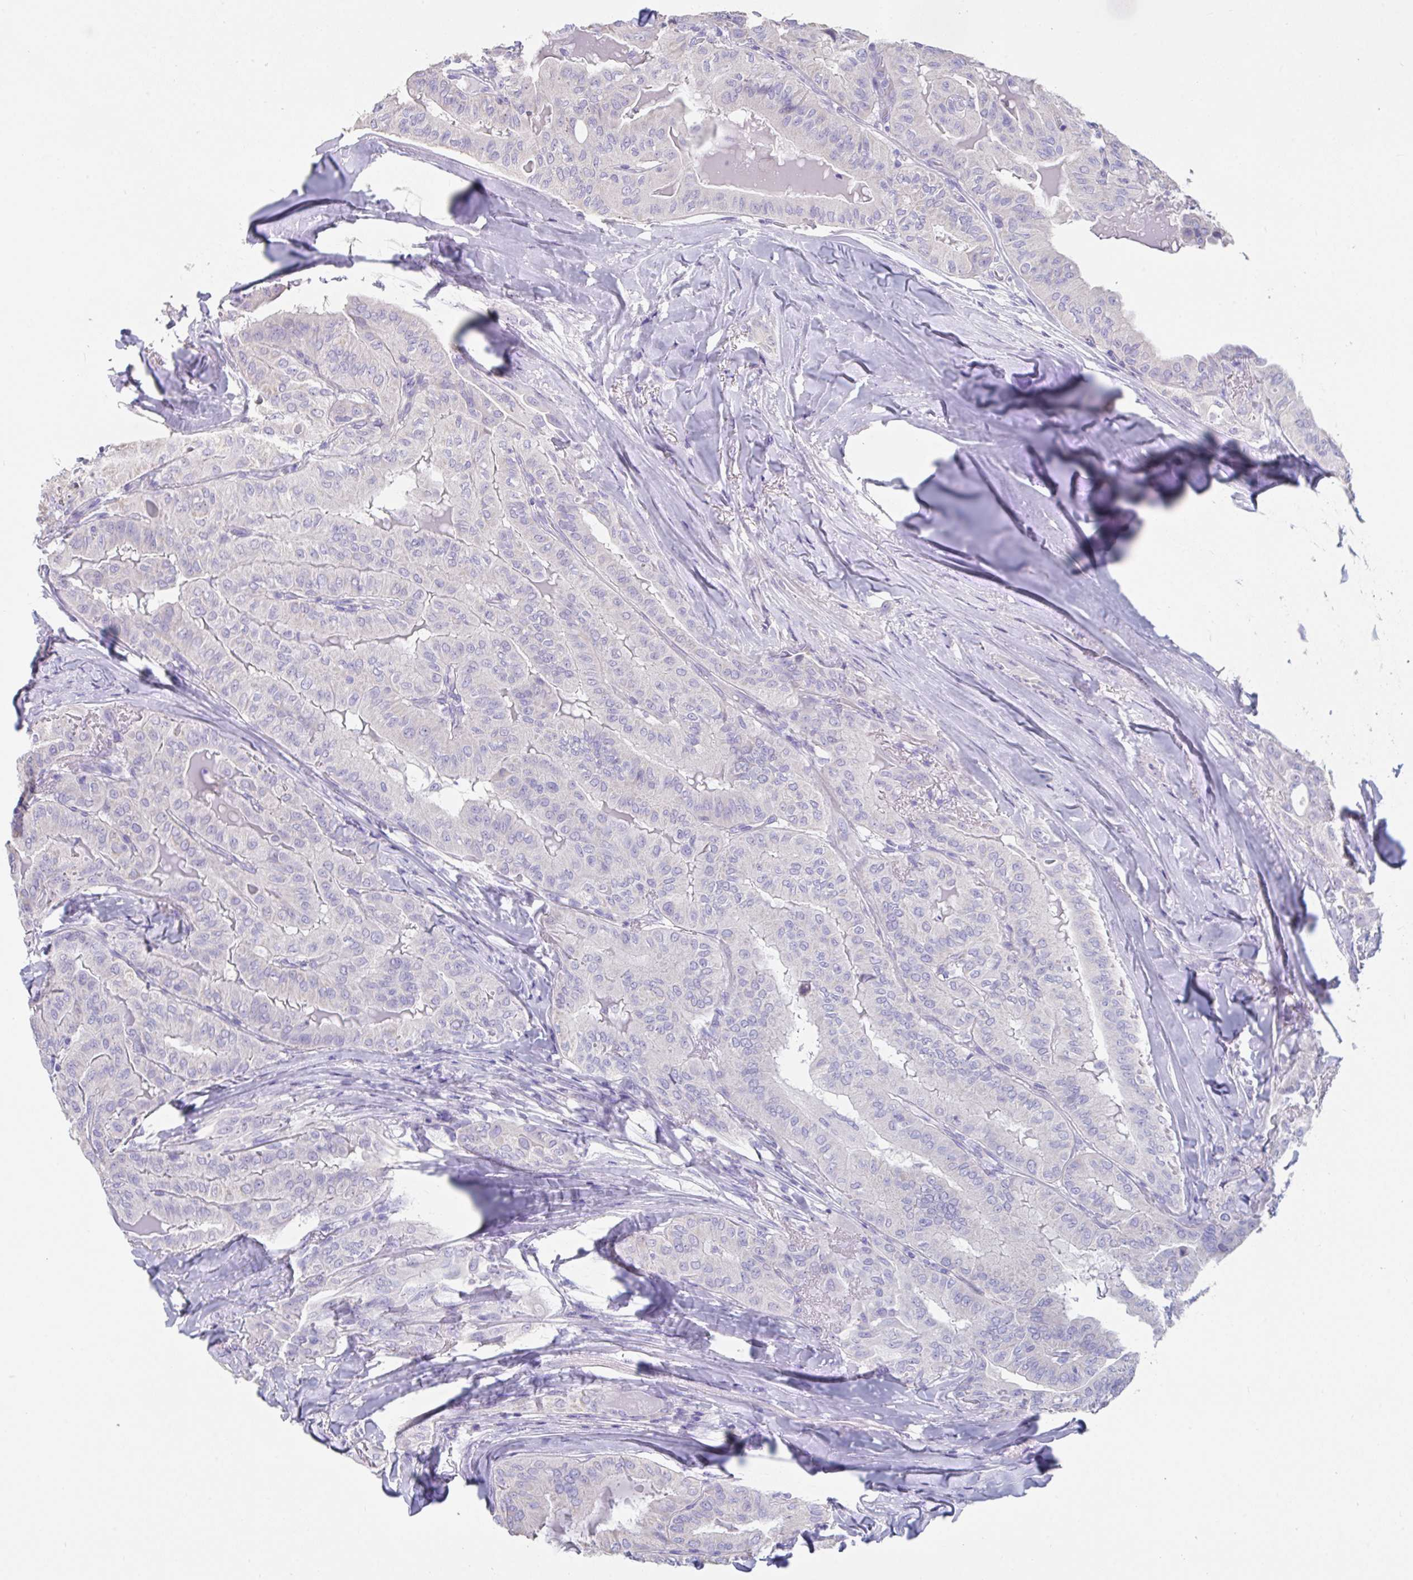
{"staining": {"intensity": "negative", "quantity": "none", "location": "none"}, "tissue": "thyroid cancer", "cell_type": "Tumor cells", "image_type": "cancer", "snomed": [{"axis": "morphology", "description": "Papillary adenocarcinoma, NOS"}, {"axis": "topography", "description": "Thyroid gland"}], "caption": "IHC photomicrograph of thyroid papillary adenocarcinoma stained for a protein (brown), which demonstrates no staining in tumor cells.", "gene": "SLC44A4", "patient": {"sex": "female", "age": 68}}